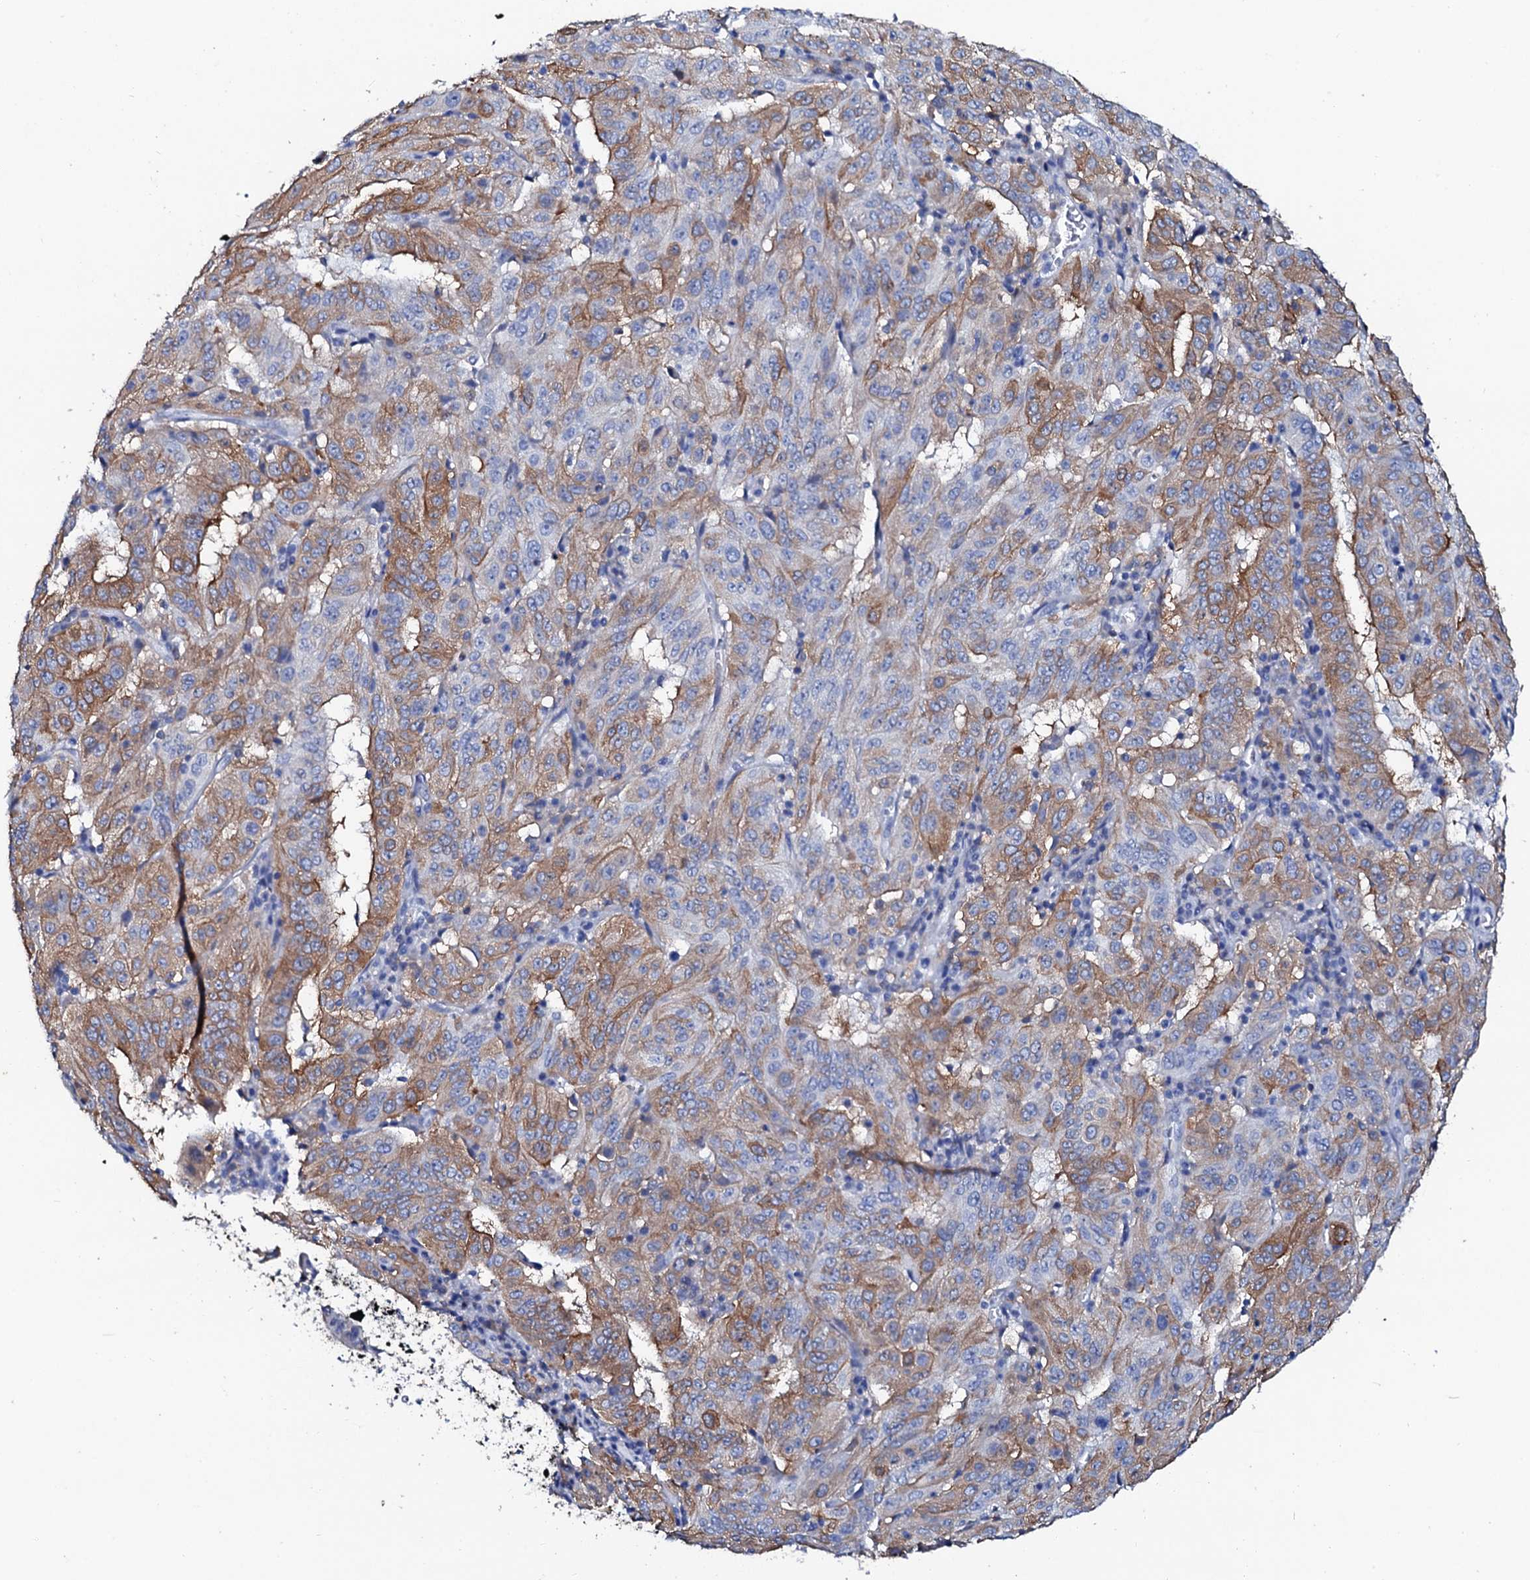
{"staining": {"intensity": "moderate", "quantity": "25%-75%", "location": "cytoplasmic/membranous"}, "tissue": "pancreatic cancer", "cell_type": "Tumor cells", "image_type": "cancer", "snomed": [{"axis": "morphology", "description": "Adenocarcinoma, NOS"}, {"axis": "topography", "description": "Pancreas"}], "caption": "Immunohistochemistry (IHC) of pancreatic cancer reveals medium levels of moderate cytoplasmic/membranous staining in about 25%-75% of tumor cells. Nuclei are stained in blue.", "gene": "GLB1L3", "patient": {"sex": "male", "age": 63}}